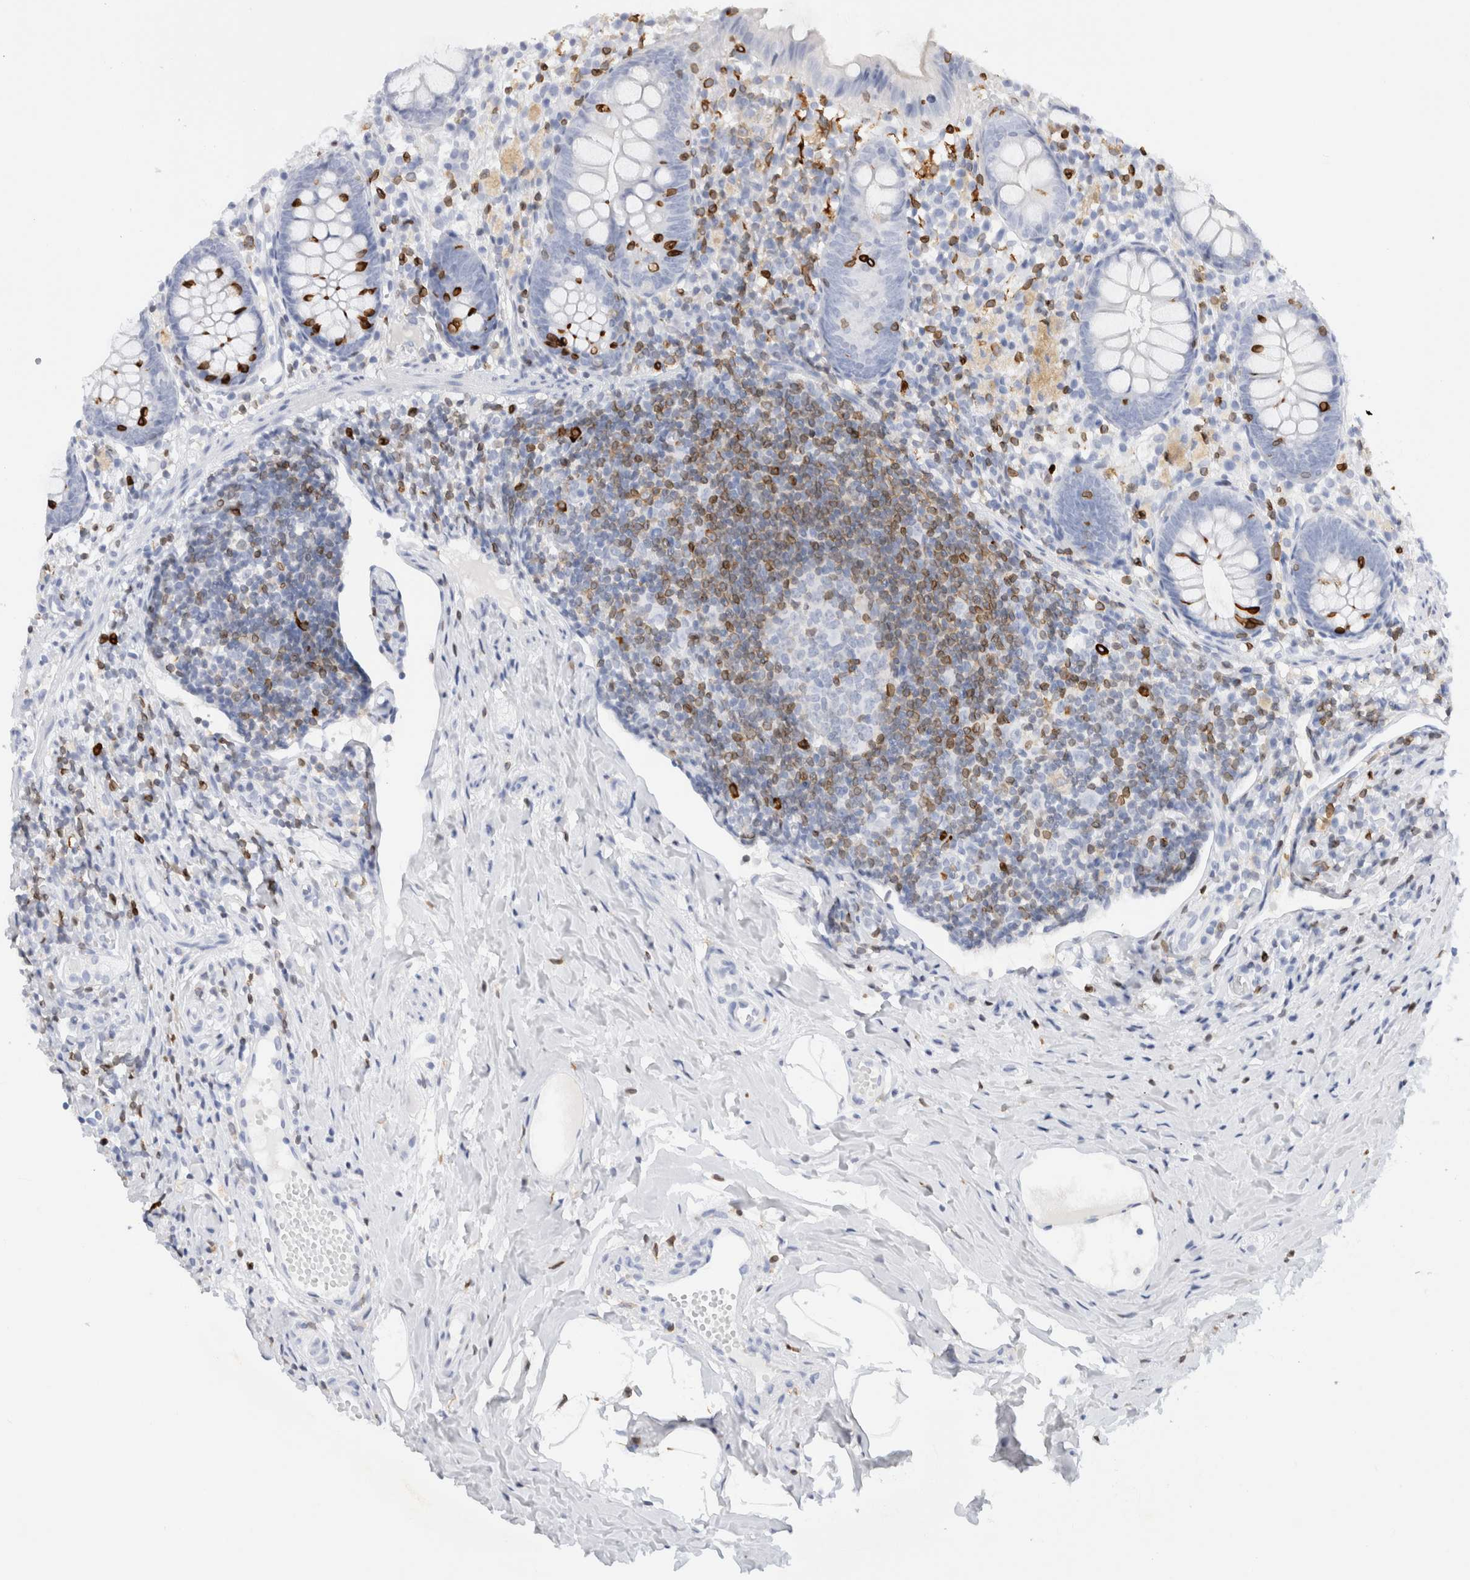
{"staining": {"intensity": "negative", "quantity": "none", "location": "none"}, "tissue": "appendix", "cell_type": "Glandular cells", "image_type": "normal", "snomed": [{"axis": "morphology", "description": "Normal tissue, NOS"}, {"axis": "topography", "description": "Appendix"}], "caption": "Immunohistochemistry micrograph of normal appendix: appendix stained with DAB (3,3'-diaminobenzidine) exhibits no significant protein staining in glandular cells.", "gene": "ALOX5AP", "patient": {"sex": "female", "age": 20}}